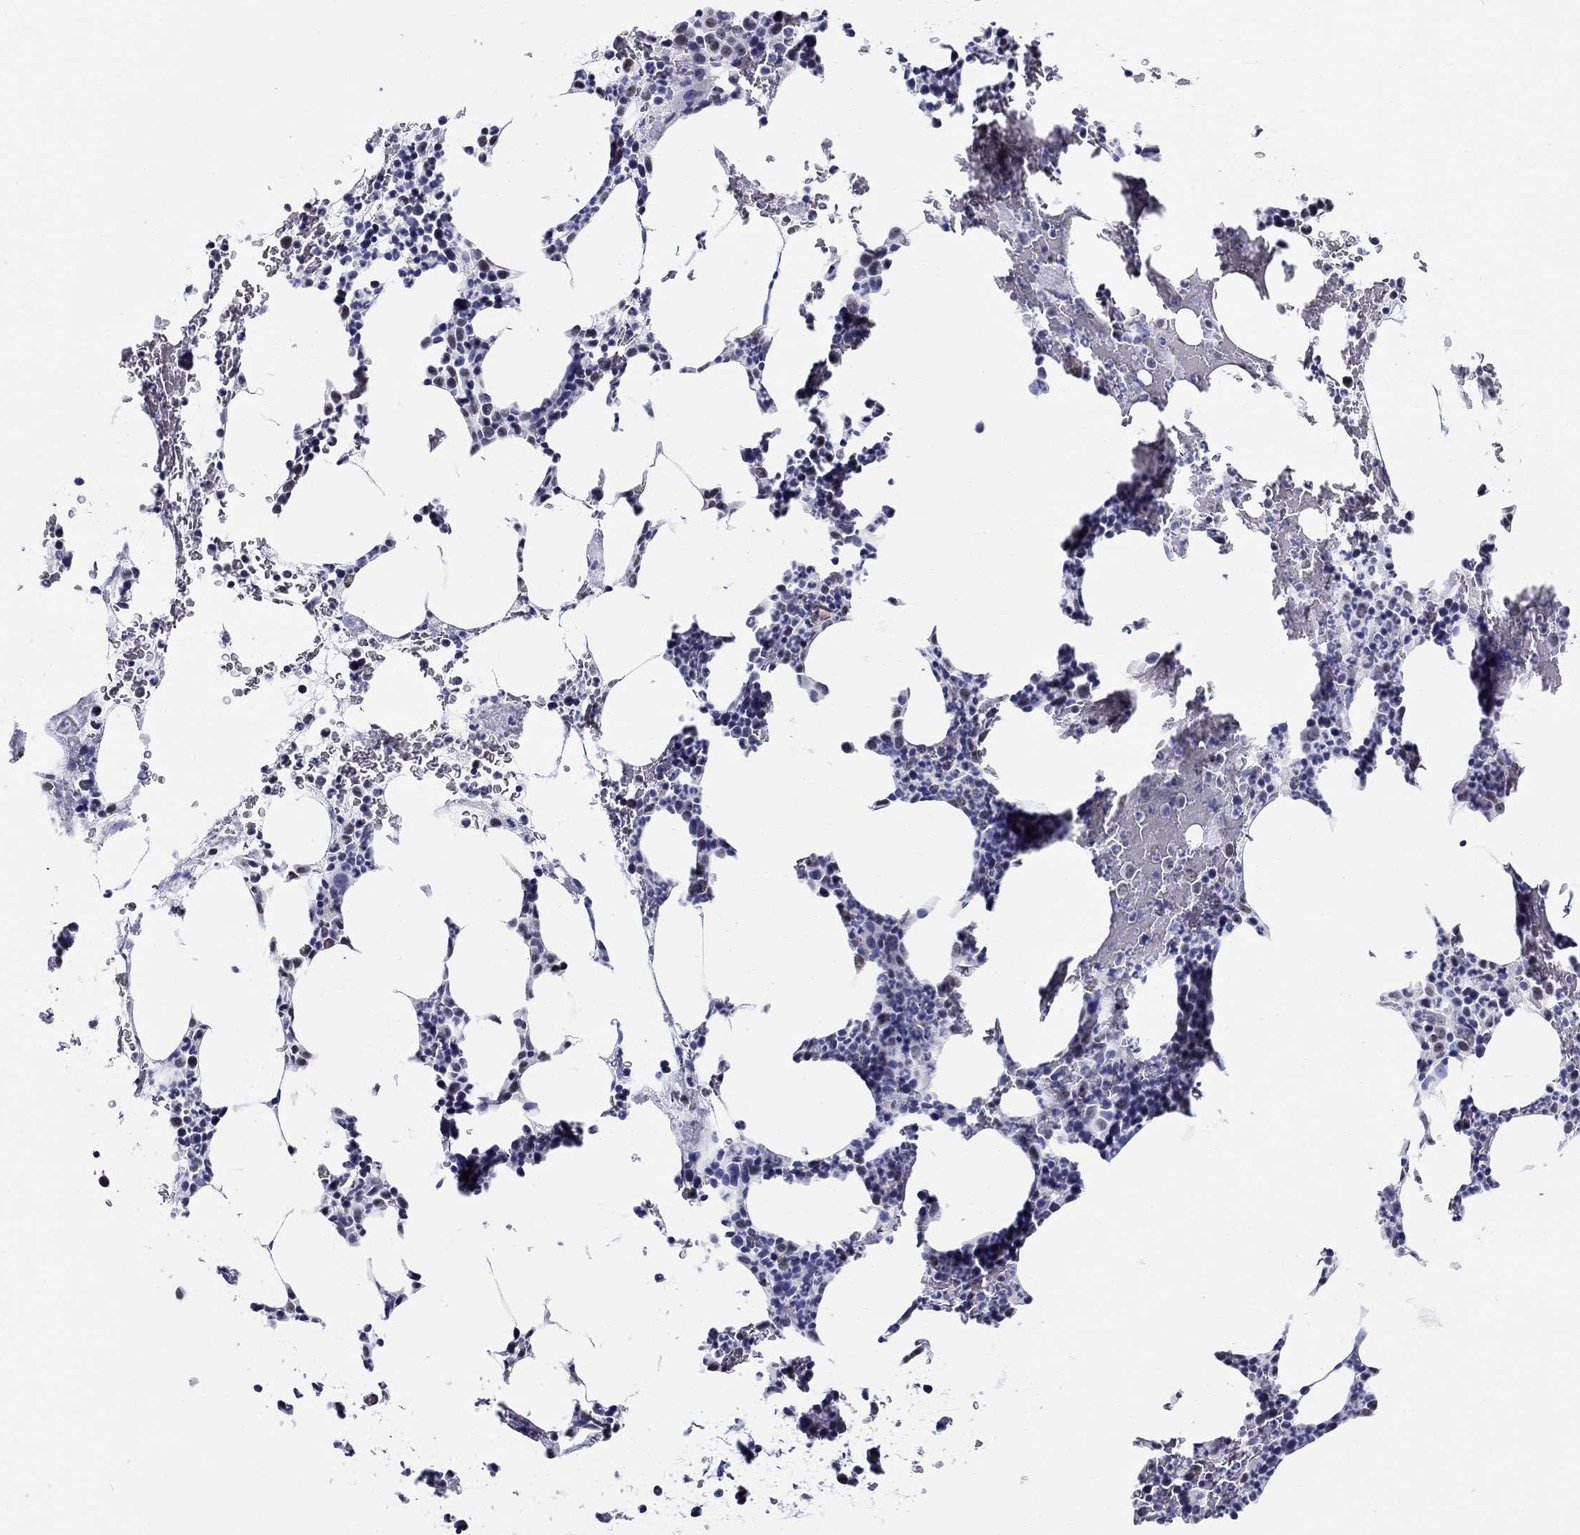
{"staining": {"intensity": "negative", "quantity": "none", "location": "none"}, "tissue": "bone marrow", "cell_type": "Hematopoietic cells", "image_type": "normal", "snomed": [{"axis": "morphology", "description": "Normal tissue, NOS"}, {"axis": "topography", "description": "Bone marrow"}], "caption": "Micrograph shows no protein positivity in hematopoietic cells of unremarkable bone marrow.", "gene": "LAMP5", "patient": {"sex": "male", "age": 83}}